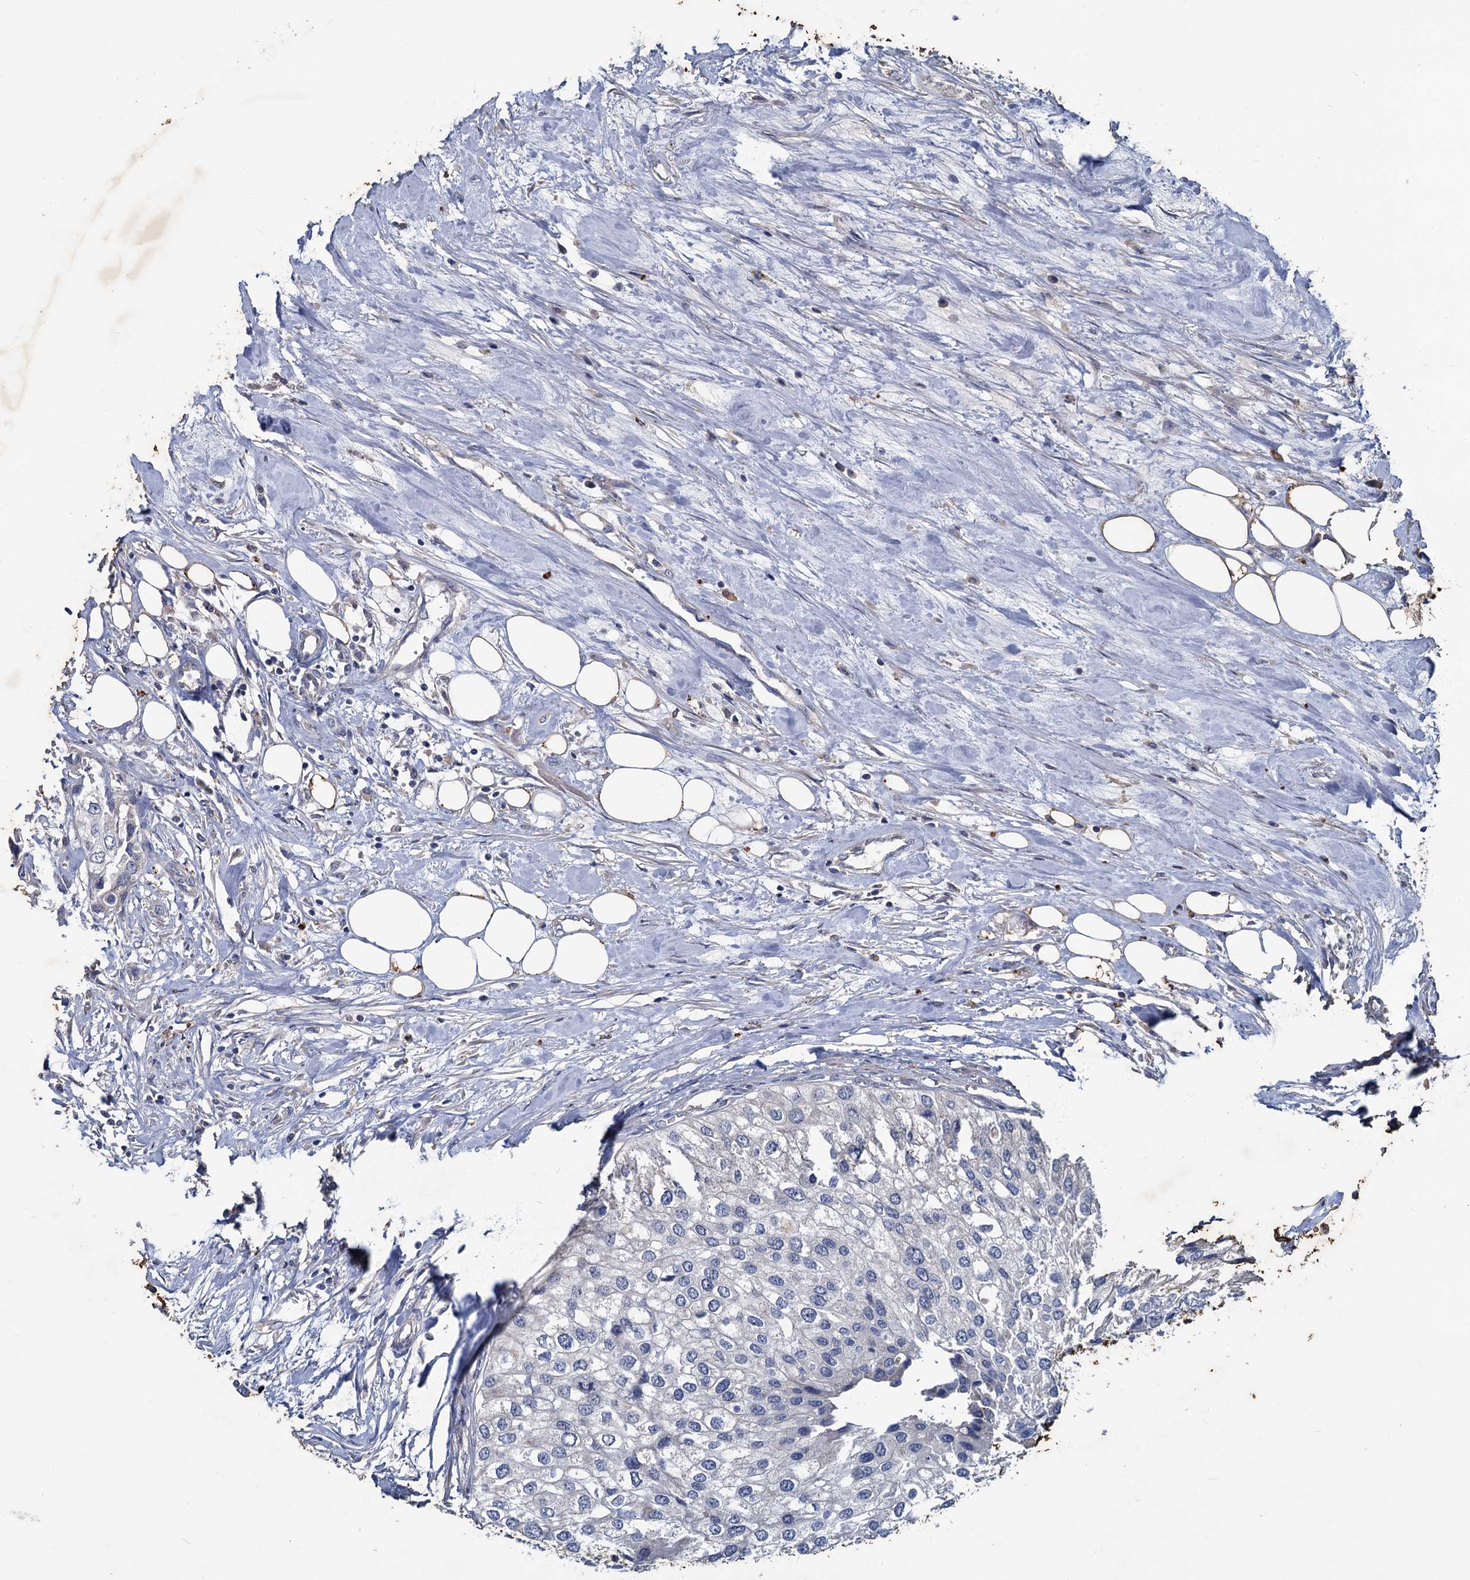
{"staining": {"intensity": "negative", "quantity": "none", "location": "none"}, "tissue": "urothelial cancer", "cell_type": "Tumor cells", "image_type": "cancer", "snomed": [{"axis": "morphology", "description": "Urothelial carcinoma, High grade"}, {"axis": "topography", "description": "Urinary bladder"}], "caption": "High-grade urothelial carcinoma stained for a protein using immunohistochemistry shows no positivity tumor cells.", "gene": "SLC2A7", "patient": {"sex": "male", "age": 64}}